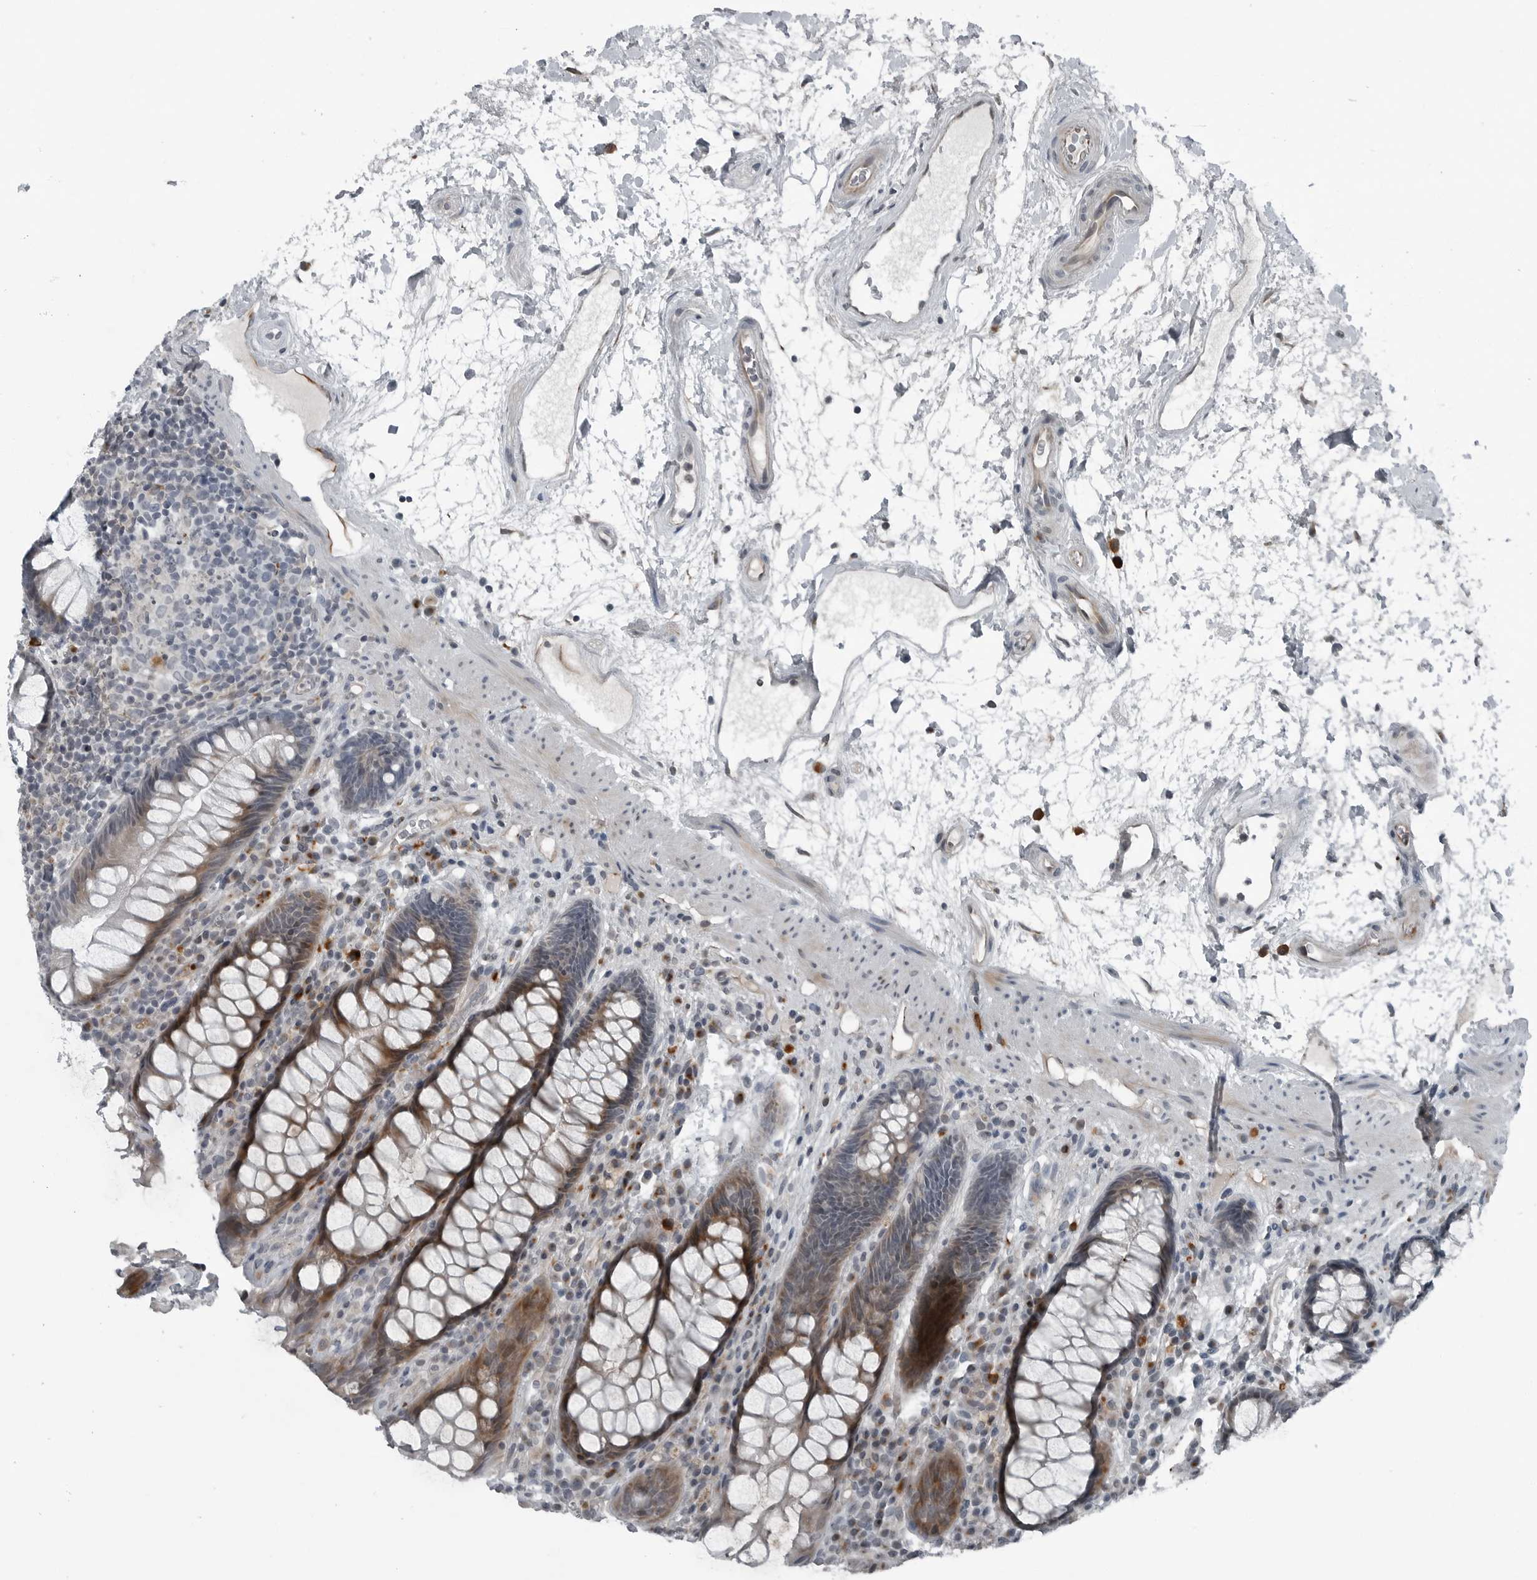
{"staining": {"intensity": "moderate", "quantity": ">75%", "location": "cytoplasmic/membranous"}, "tissue": "rectum", "cell_type": "Glandular cells", "image_type": "normal", "snomed": [{"axis": "morphology", "description": "Normal tissue, NOS"}, {"axis": "topography", "description": "Rectum"}], "caption": "High-magnification brightfield microscopy of benign rectum stained with DAB (brown) and counterstained with hematoxylin (blue). glandular cells exhibit moderate cytoplasmic/membranous expression is appreciated in about>75% of cells. (IHC, brightfield microscopy, high magnification).", "gene": "GAK", "patient": {"sex": "male", "age": 64}}